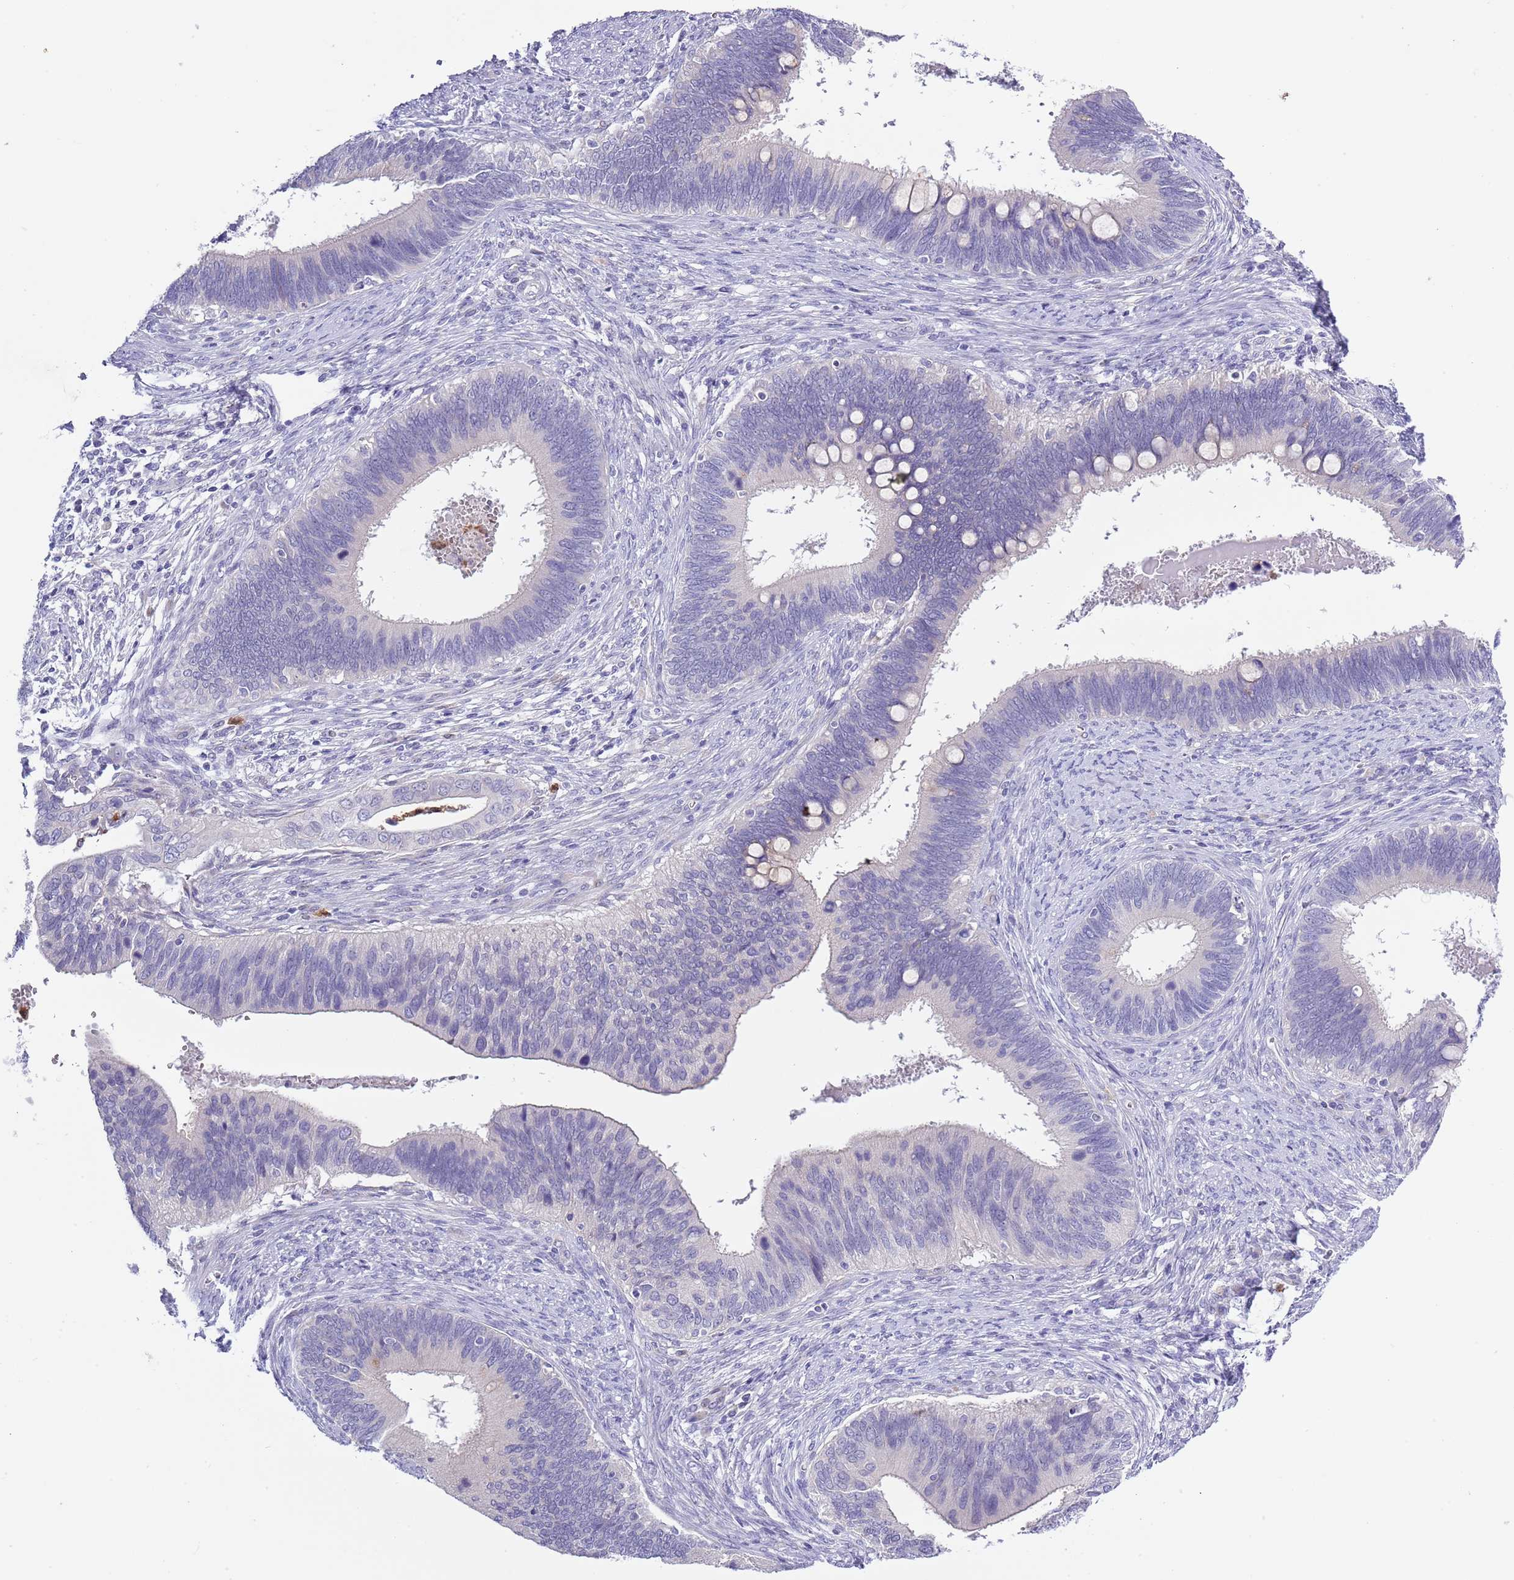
{"staining": {"intensity": "negative", "quantity": "none", "location": "none"}, "tissue": "cervical cancer", "cell_type": "Tumor cells", "image_type": "cancer", "snomed": [{"axis": "morphology", "description": "Adenocarcinoma, NOS"}, {"axis": "topography", "description": "Cervix"}], "caption": "DAB (3,3'-diaminobenzidine) immunohistochemical staining of human cervical cancer (adenocarcinoma) shows no significant staining in tumor cells. (DAB (3,3'-diaminobenzidine) immunohistochemistry (IHC), high magnification).", "gene": "ZFP2", "patient": {"sex": "female", "age": 42}}